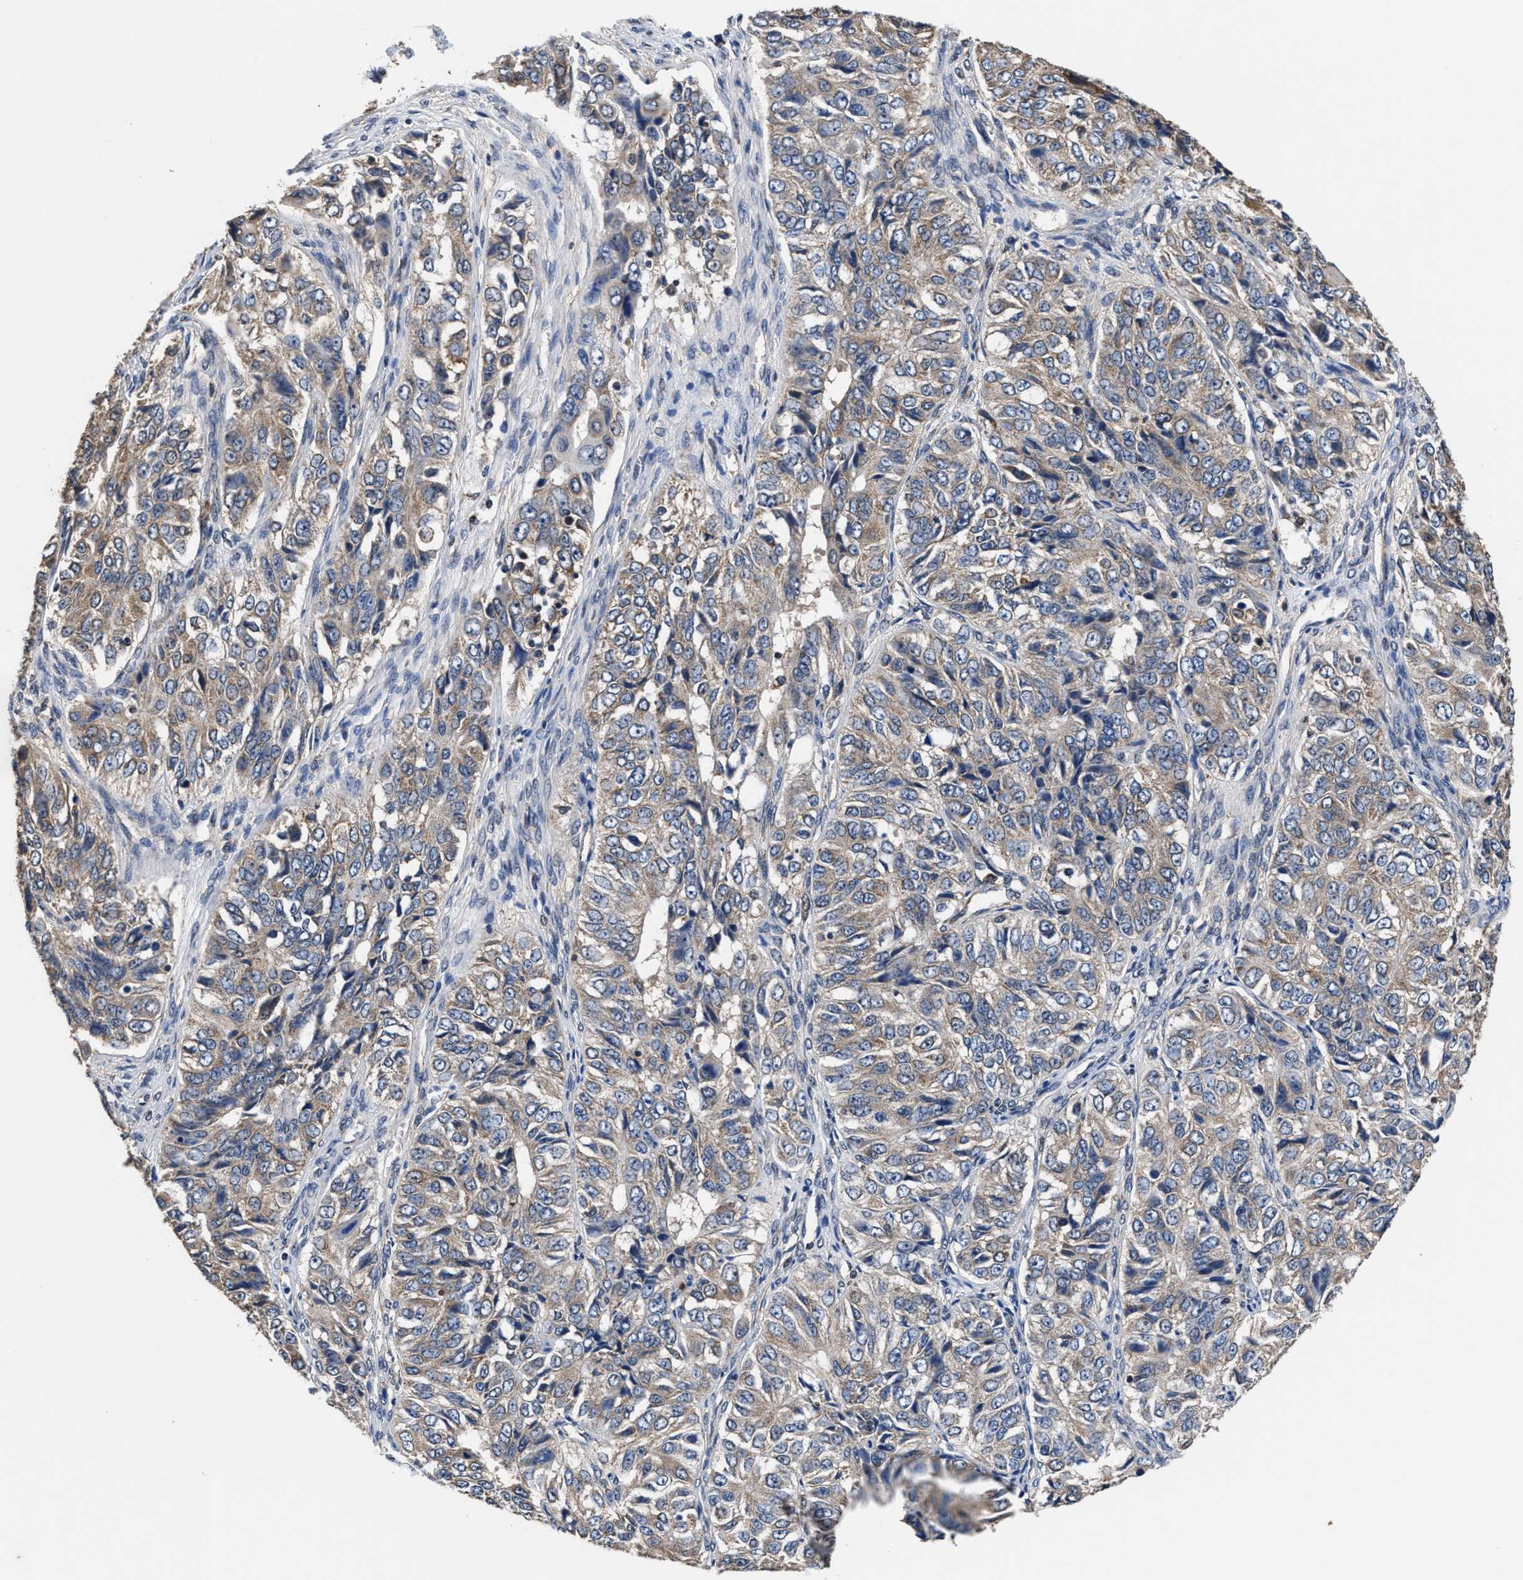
{"staining": {"intensity": "weak", "quantity": "<25%", "location": "cytoplasmic/membranous"}, "tissue": "ovarian cancer", "cell_type": "Tumor cells", "image_type": "cancer", "snomed": [{"axis": "morphology", "description": "Carcinoma, endometroid"}, {"axis": "topography", "description": "Ovary"}], "caption": "Immunohistochemical staining of human ovarian cancer demonstrates no significant expression in tumor cells.", "gene": "ACLY", "patient": {"sex": "female", "age": 51}}